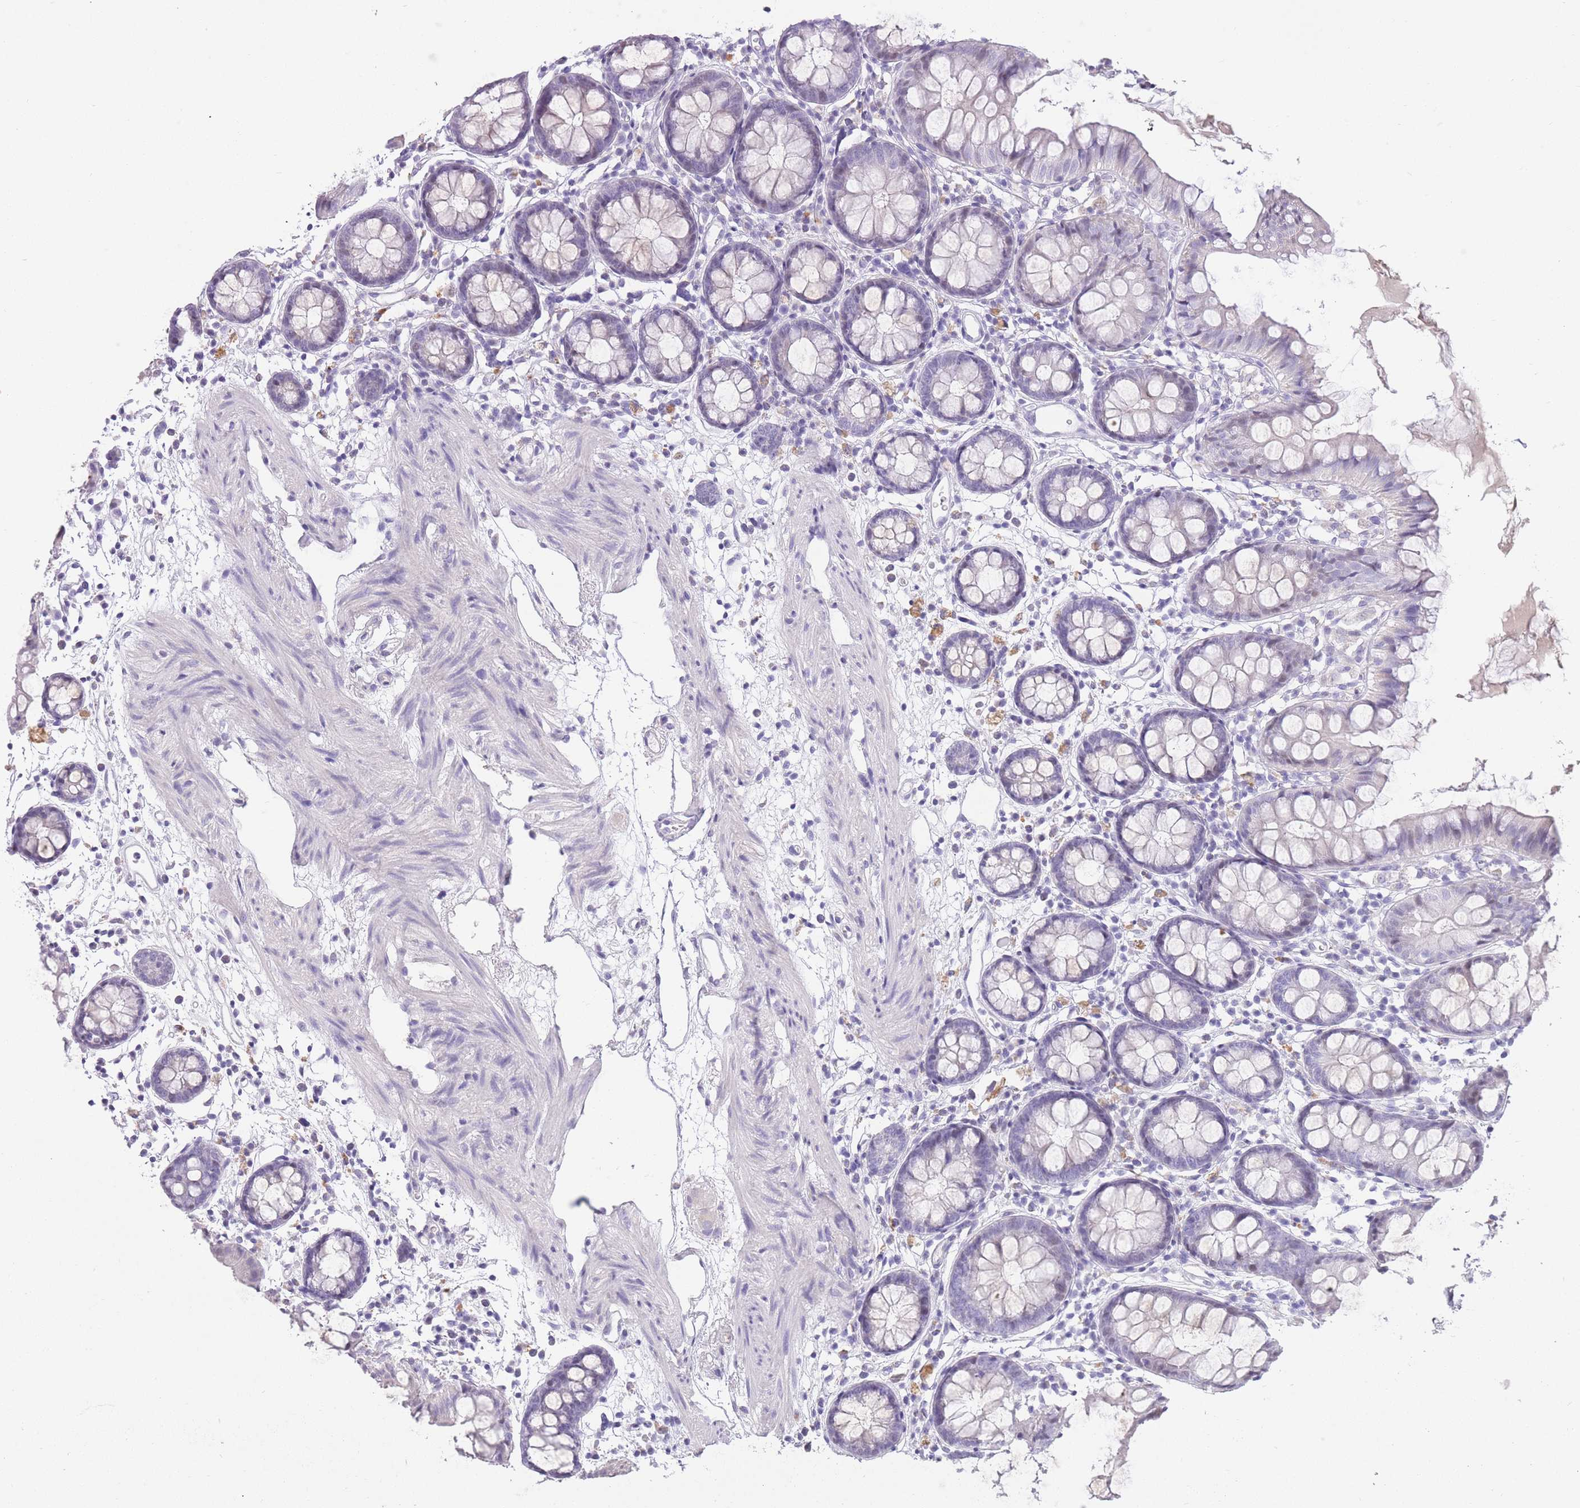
{"staining": {"intensity": "negative", "quantity": "none", "location": "none"}, "tissue": "colon", "cell_type": "Endothelial cells", "image_type": "normal", "snomed": [{"axis": "morphology", "description": "Normal tissue, NOS"}, {"axis": "topography", "description": "Colon"}], "caption": "Immunohistochemistry of benign human colon exhibits no positivity in endothelial cells.", "gene": "WDR70", "patient": {"sex": "female", "age": 84}}